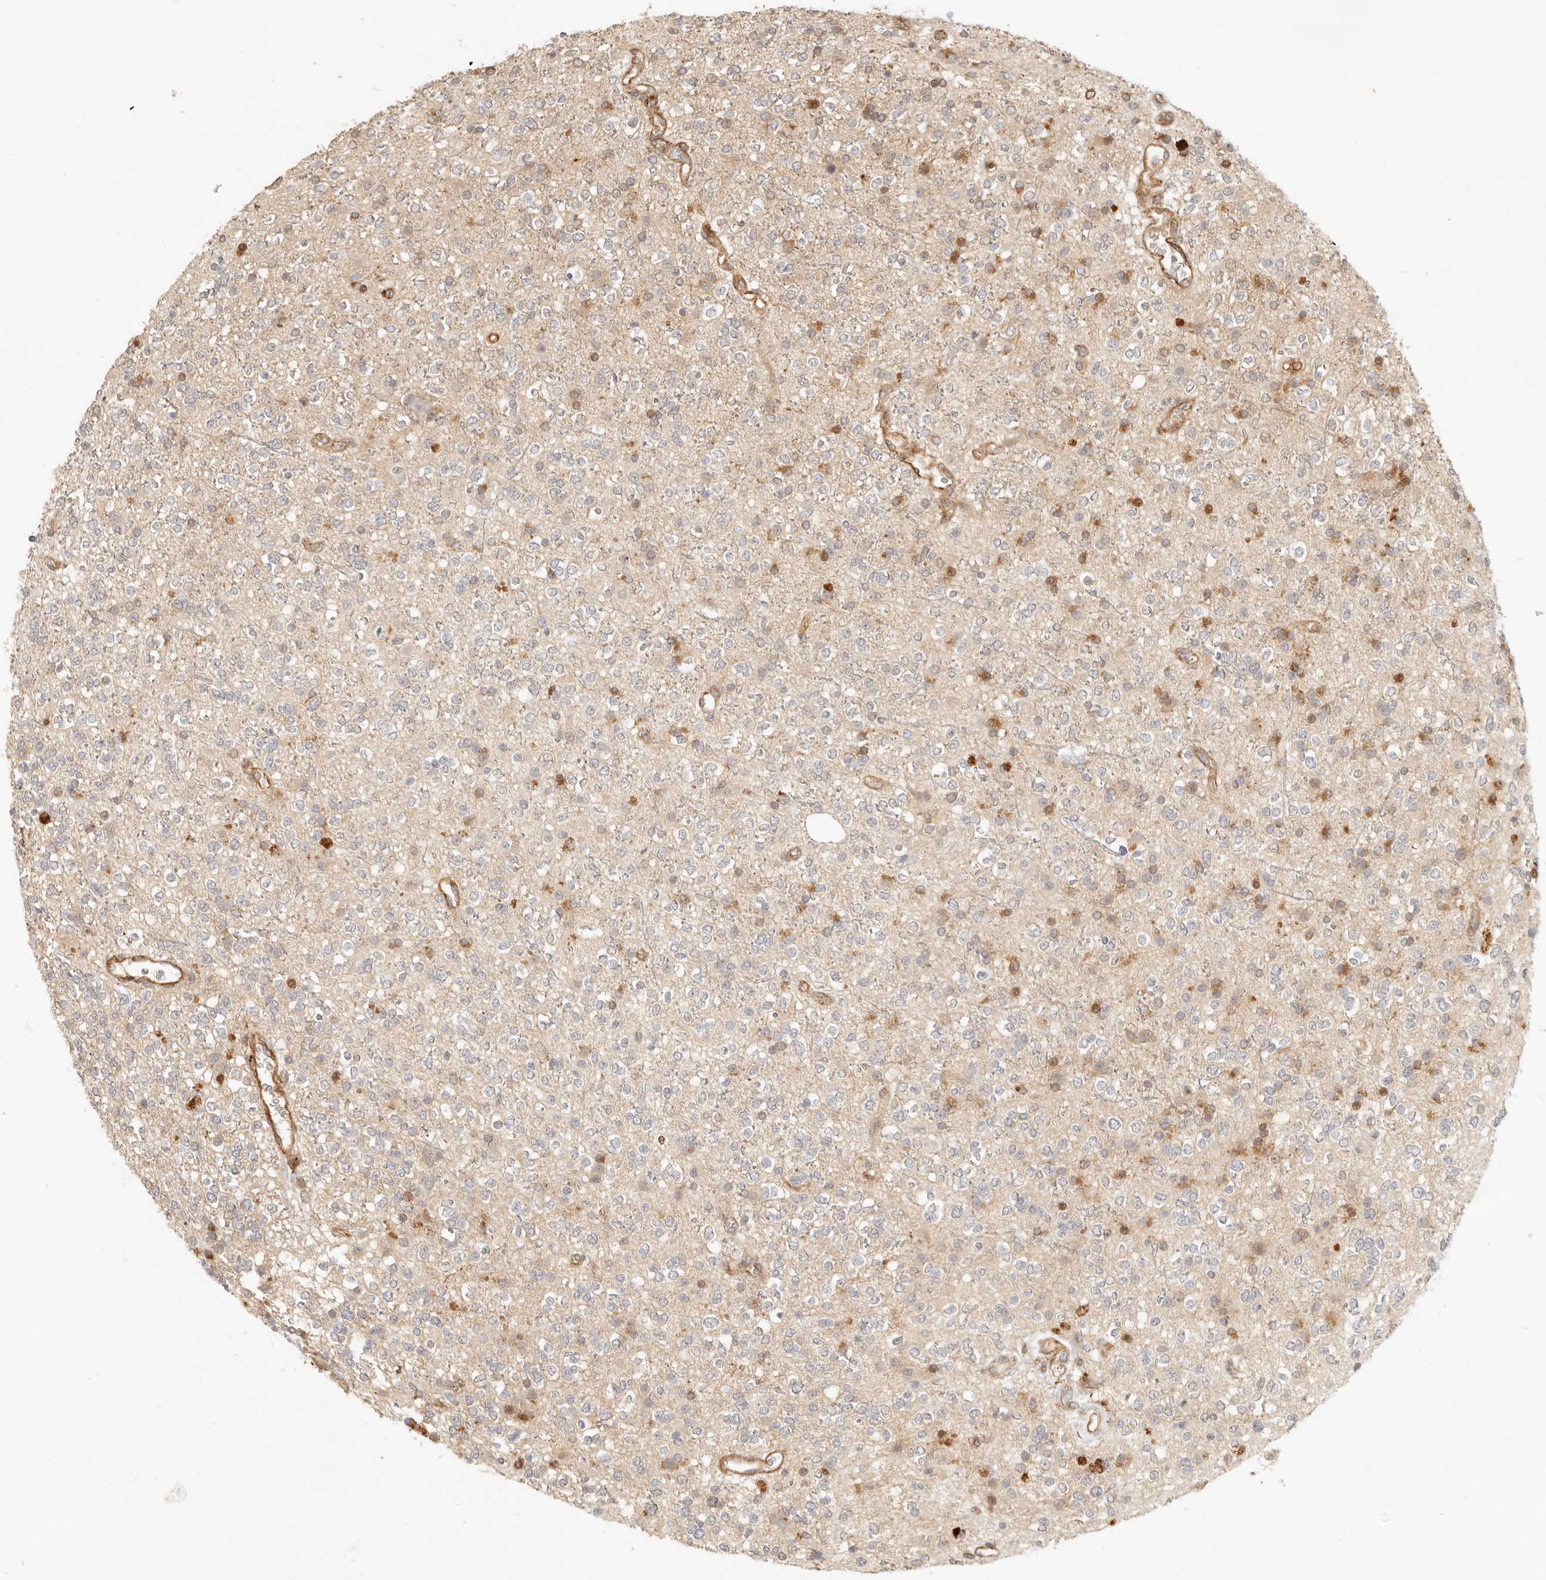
{"staining": {"intensity": "negative", "quantity": "none", "location": "none"}, "tissue": "glioma", "cell_type": "Tumor cells", "image_type": "cancer", "snomed": [{"axis": "morphology", "description": "Glioma, malignant, High grade"}, {"axis": "topography", "description": "Brain"}], "caption": "Tumor cells are negative for protein expression in human malignant high-grade glioma. (Brightfield microscopy of DAB (3,3'-diaminobenzidine) immunohistochemistry at high magnification).", "gene": "KLHL38", "patient": {"sex": "male", "age": 34}}